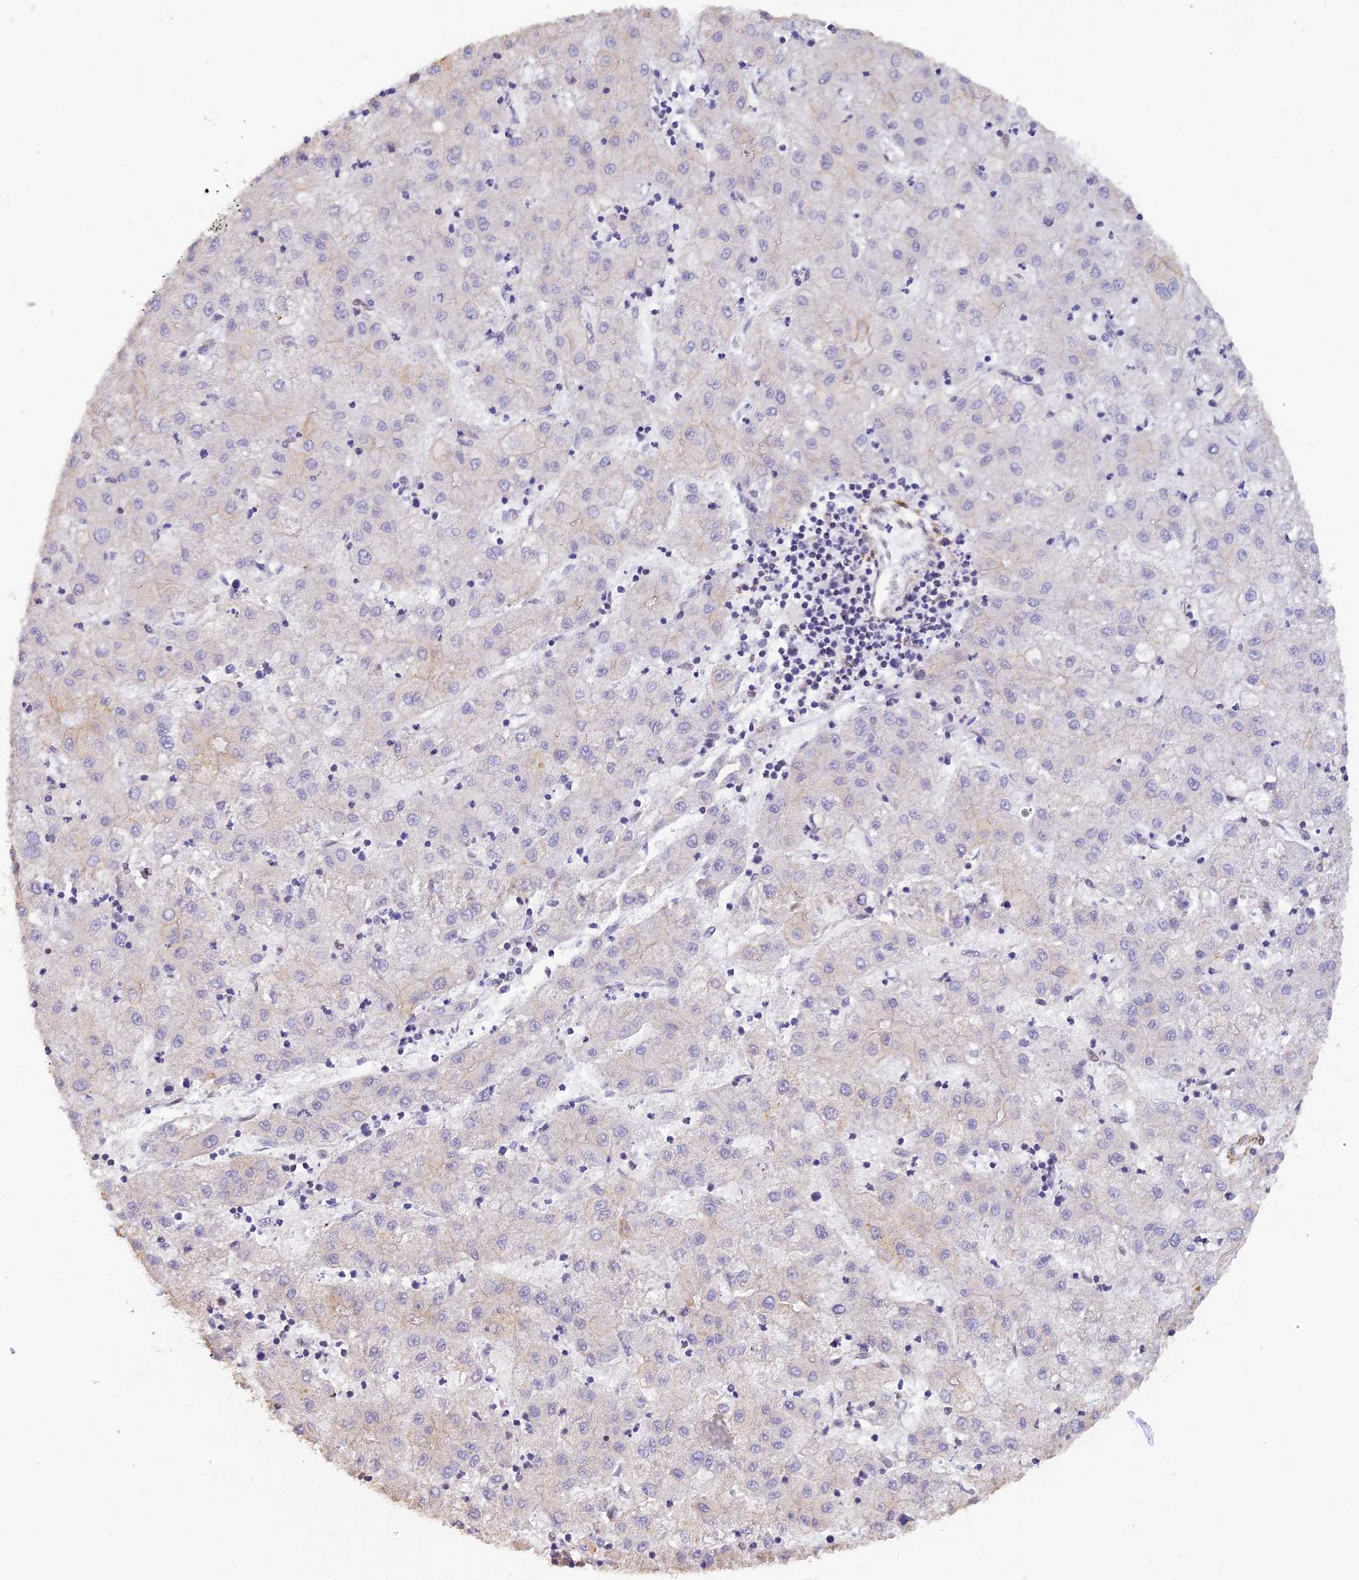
{"staining": {"intensity": "negative", "quantity": "none", "location": "none"}, "tissue": "liver cancer", "cell_type": "Tumor cells", "image_type": "cancer", "snomed": [{"axis": "morphology", "description": "Carcinoma, Hepatocellular, NOS"}, {"axis": "topography", "description": "Liver"}], "caption": "Tumor cells are negative for brown protein staining in liver hepatocellular carcinoma.", "gene": "ALDH1L2", "patient": {"sex": "male", "age": 72}}